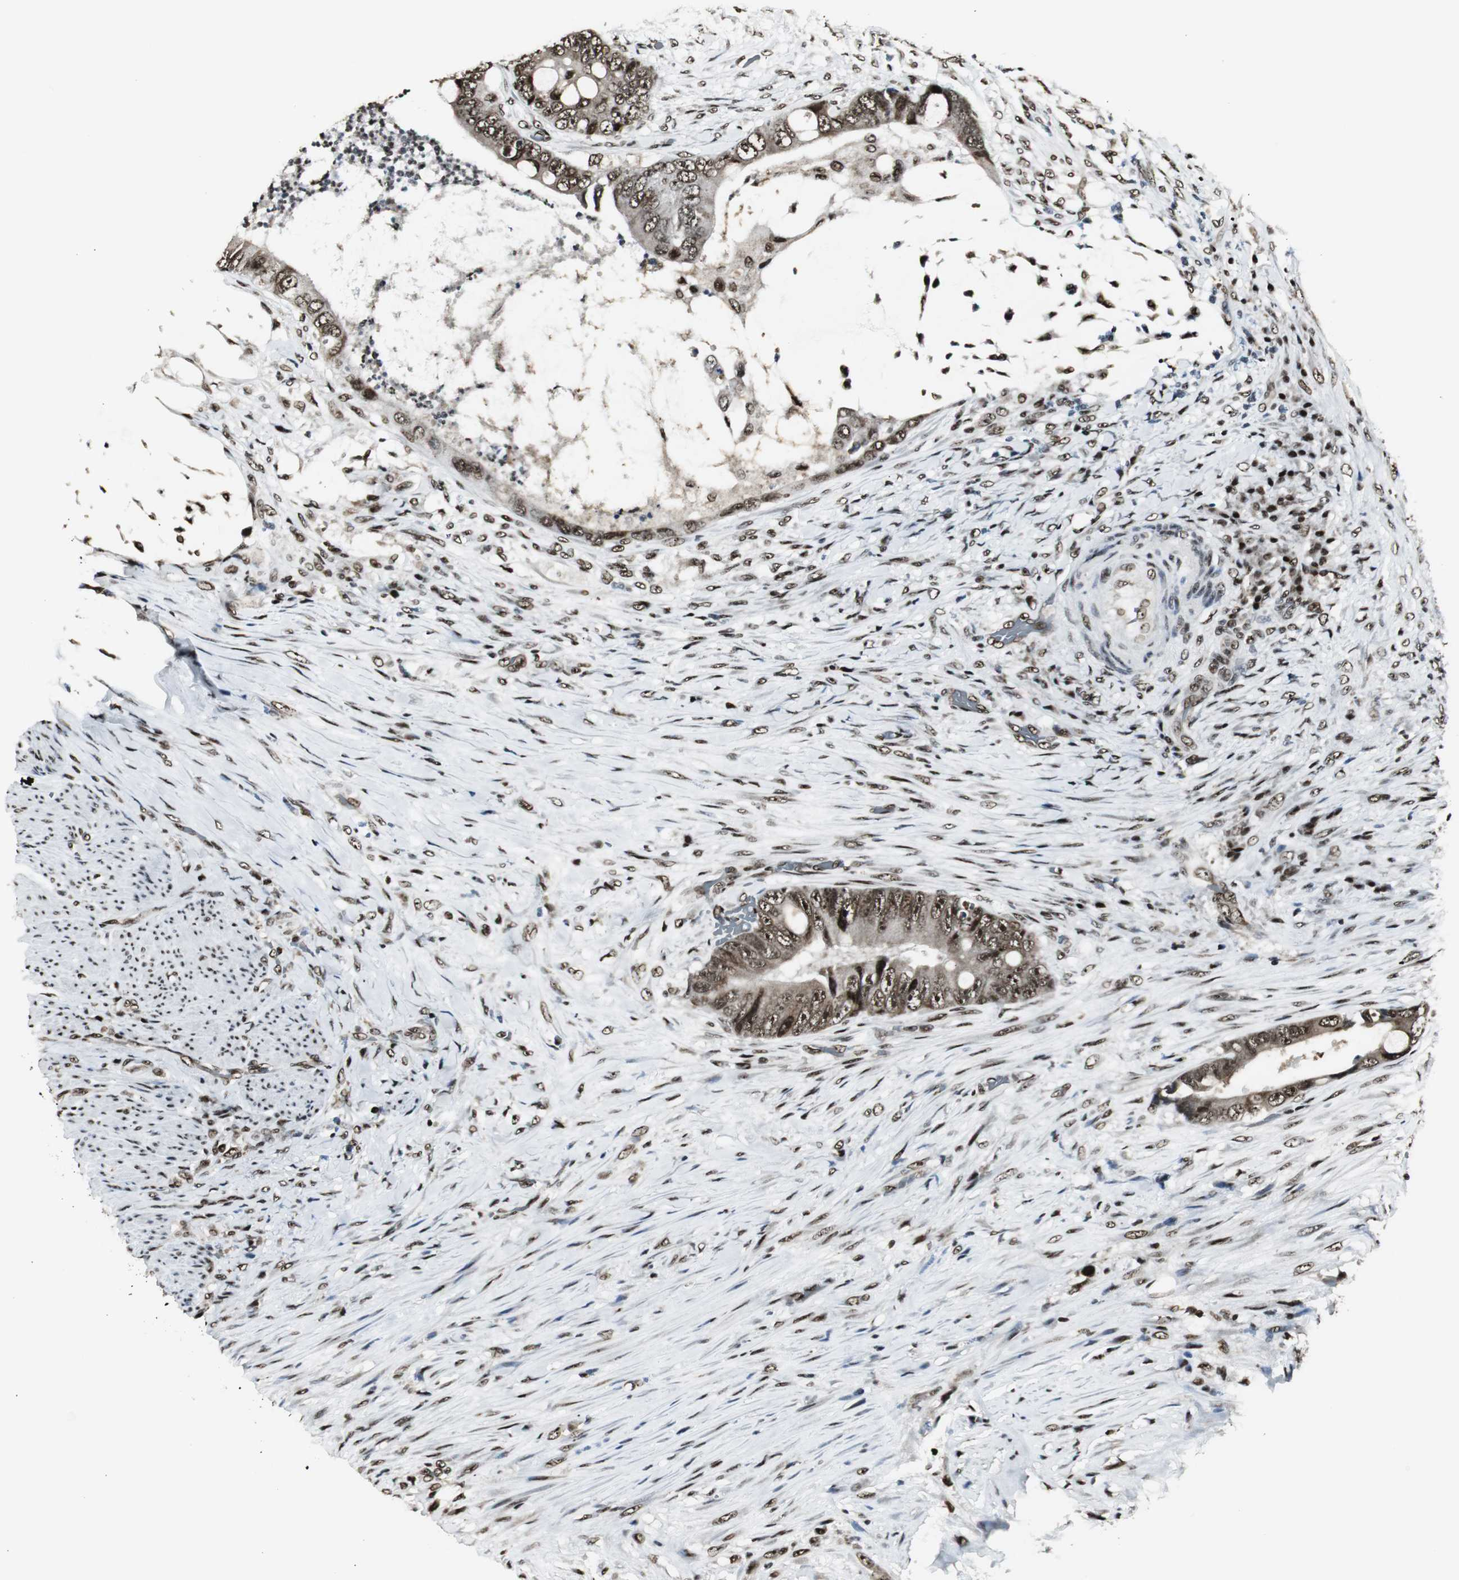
{"staining": {"intensity": "strong", "quantity": ">75%", "location": "nuclear"}, "tissue": "colorectal cancer", "cell_type": "Tumor cells", "image_type": "cancer", "snomed": [{"axis": "morphology", "description": "Adenocarcinoma, NOS"}, {"axis": "topography", "description": "Rectum"}], "caption": "Protein expression analysis of colorectal cancer (adenocarcinoma) exhibits strong nuclear positivity in about >75% of tumor cells.", "gene": "PARN", "patient": {"sex": "female", "age": 77}}